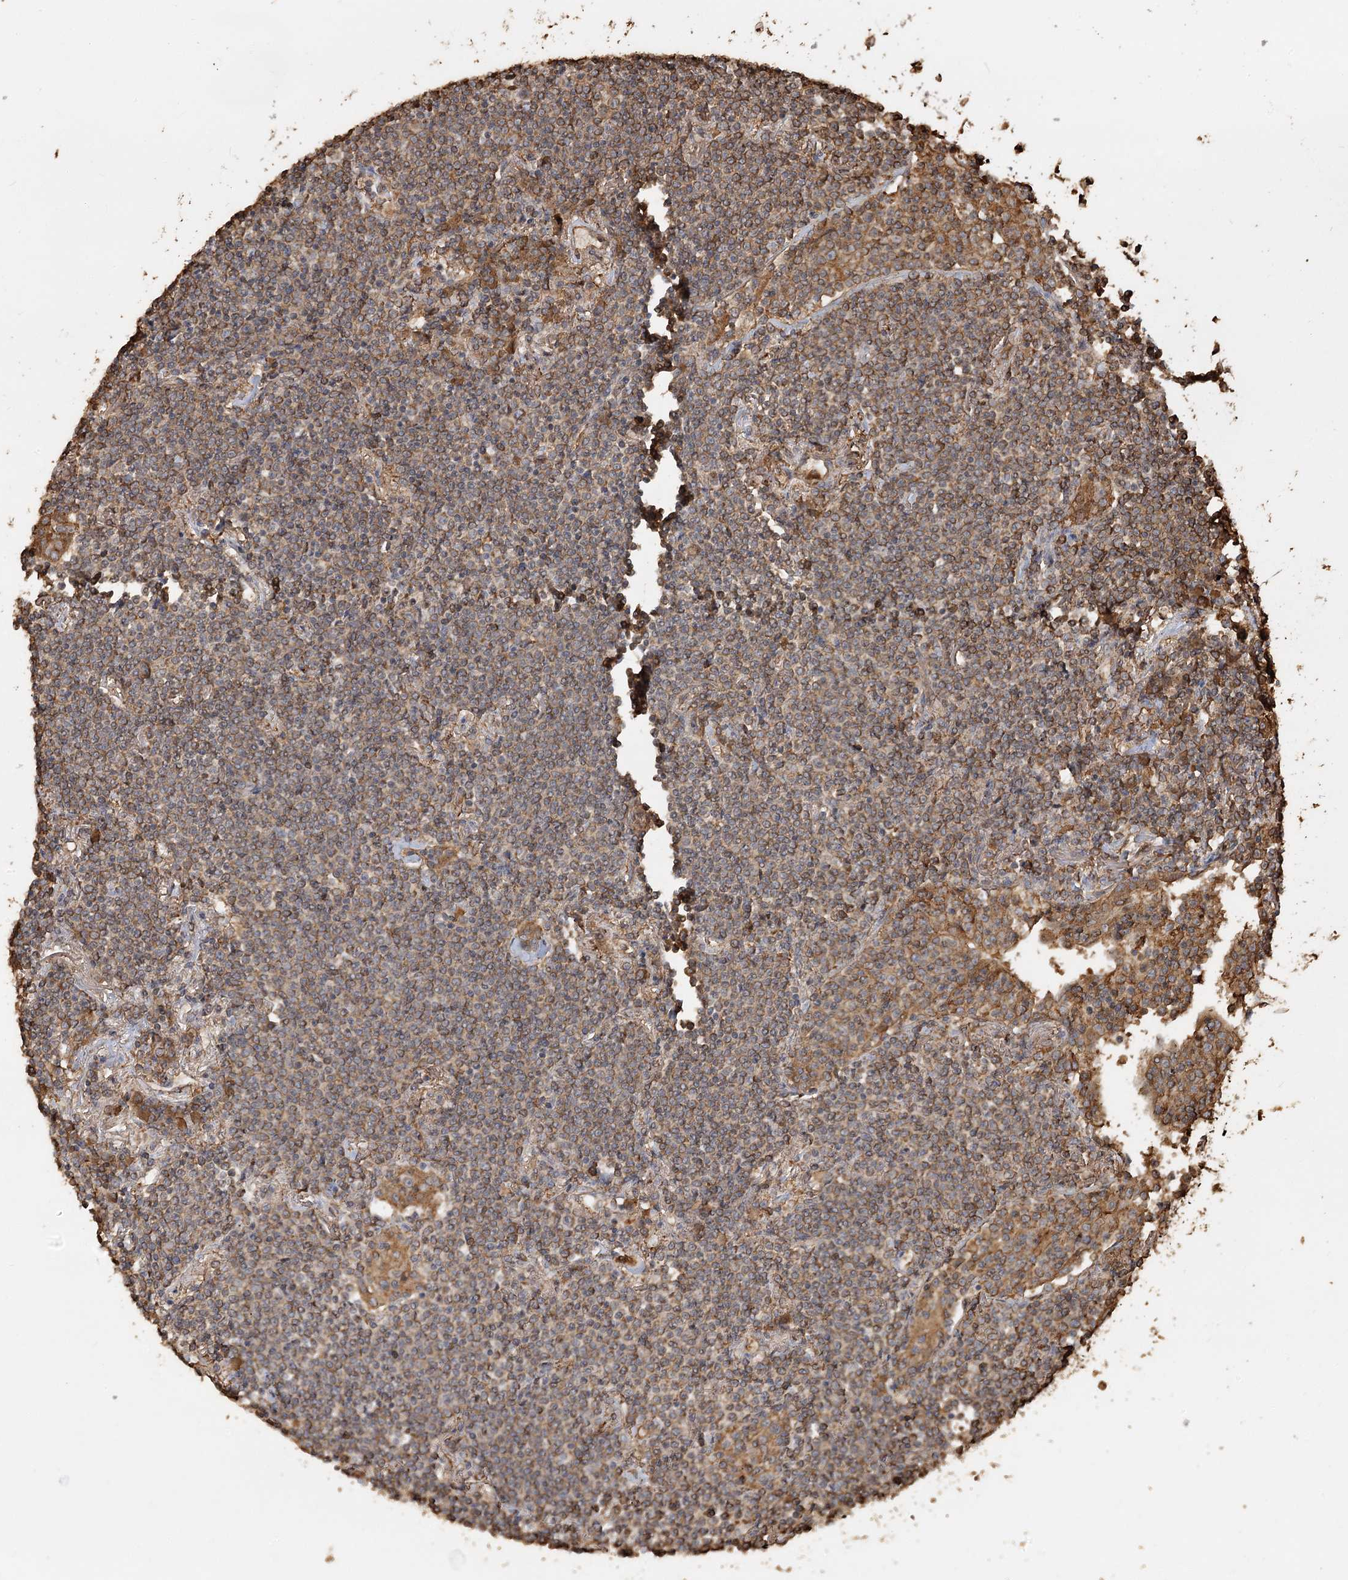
{"staining": {"intensity": "moderate", "quantity": "25%-75%", "location": "cytoplasmic/membranous"}, "tissue": "lymphoma", "cell_type": "Tumor cells", "image_type": "cancer", "snomed": [{"axis": "morphology", "description": "Malignant lymphoma, non-Hodgkin's type, Low grade"}, {"axis": "topography", "description": "Lung"}], "caption": "Immunohistochemistry (IHC) (DAB (3,3'-diaminobenzidine)) staining of lymphoma shows moderate cytoplasmic/membranous protein staining in approximately 25%-75% of tumor cells.", "gene": "PIK3C2A", "patient": {"sex": "female", "age": 71}}